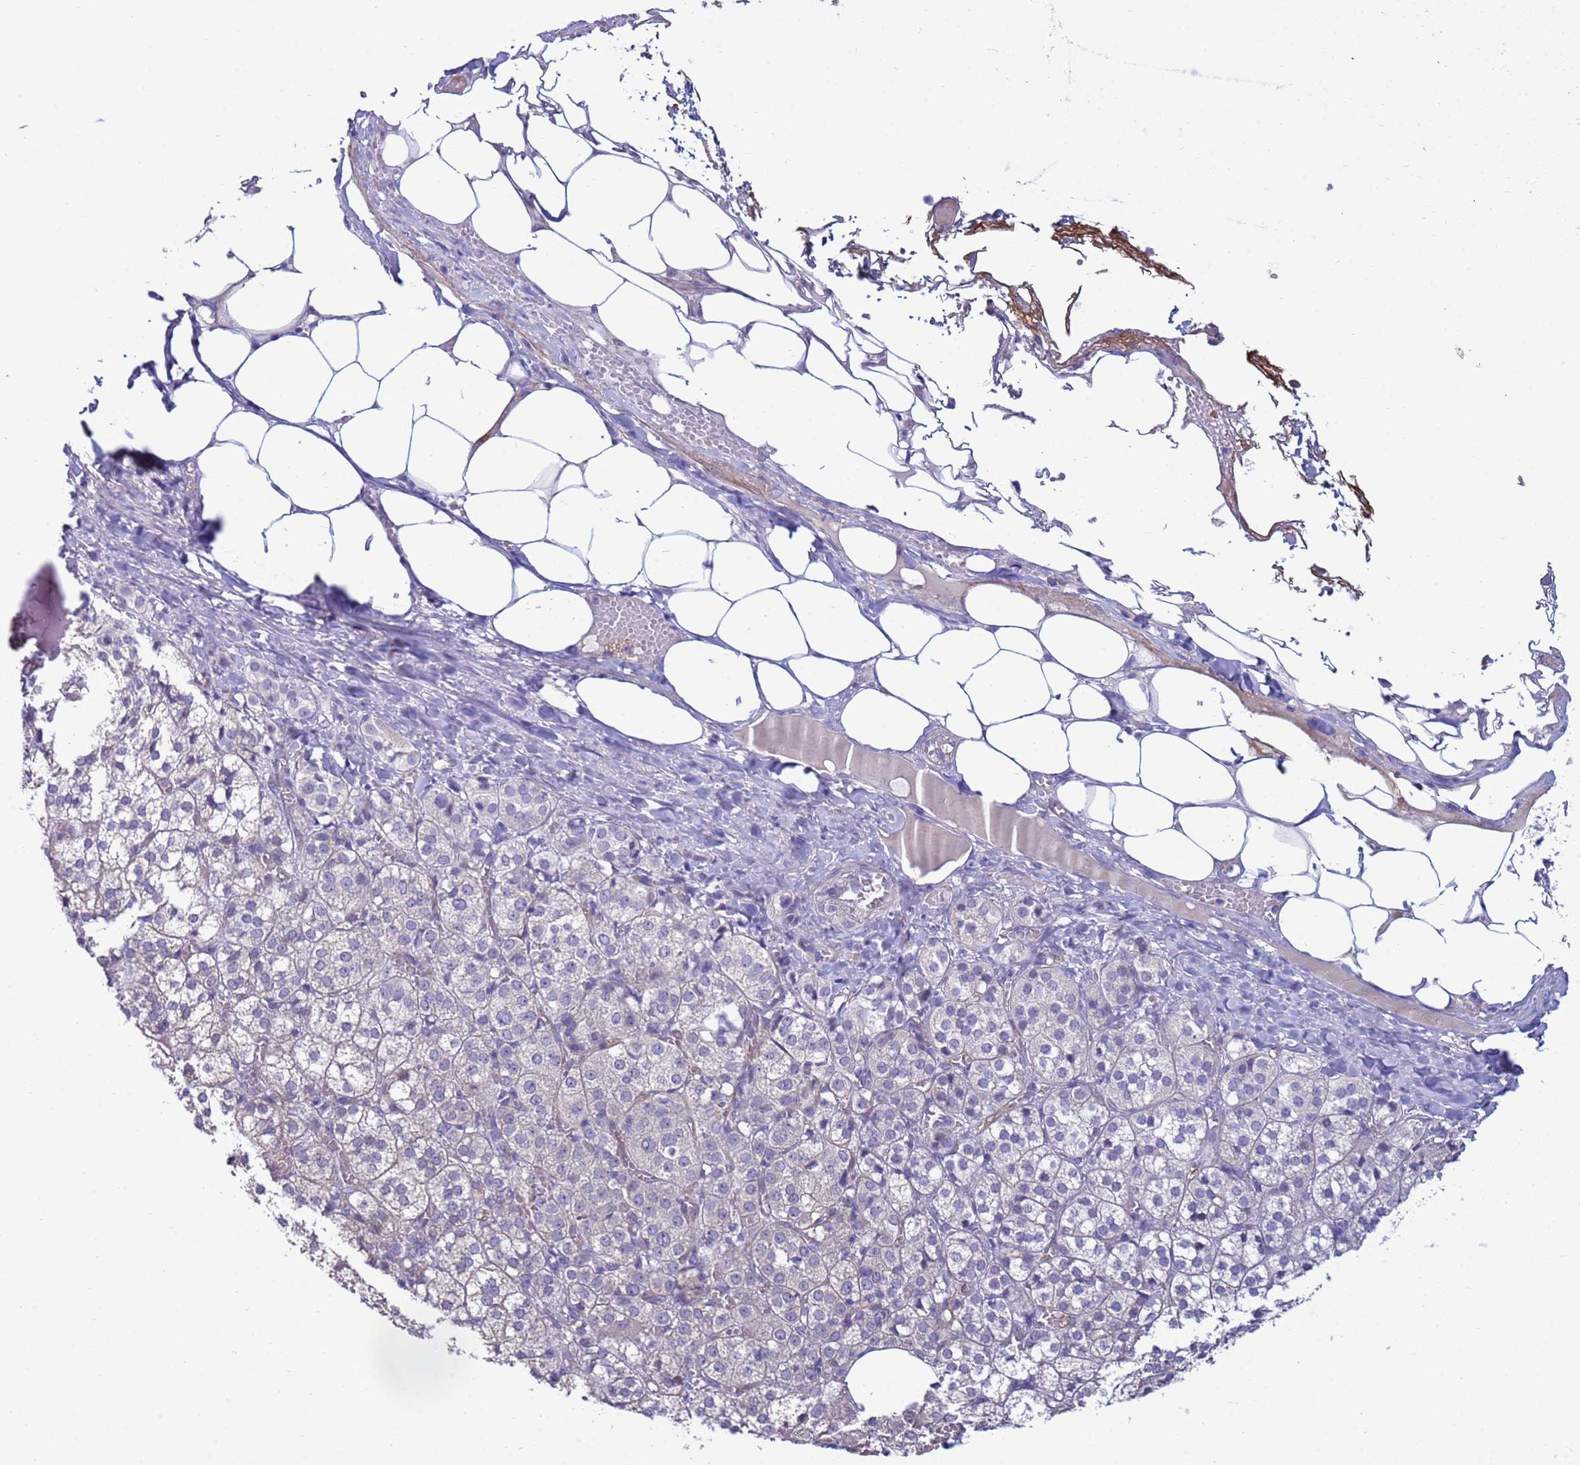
{"staining": {"intensity": "weak", "quantity": "<25%", "location": "cytoplasmic/membranous"}, "tissue": "adrenal gland", "cell_type": "Glandular cells", "image_type": "normal", "snomed": [{"axis": "morphology", "description": "Normal tissue, NOS"}, {"axis": "topography", "description": "Adrenal gland"}], "caption": "The photomicrograph exhibits no significant staining in glandular cells of adrenal gland.", "gene": "TRPC6", "patient": {"sex": "female", "age": 61}}